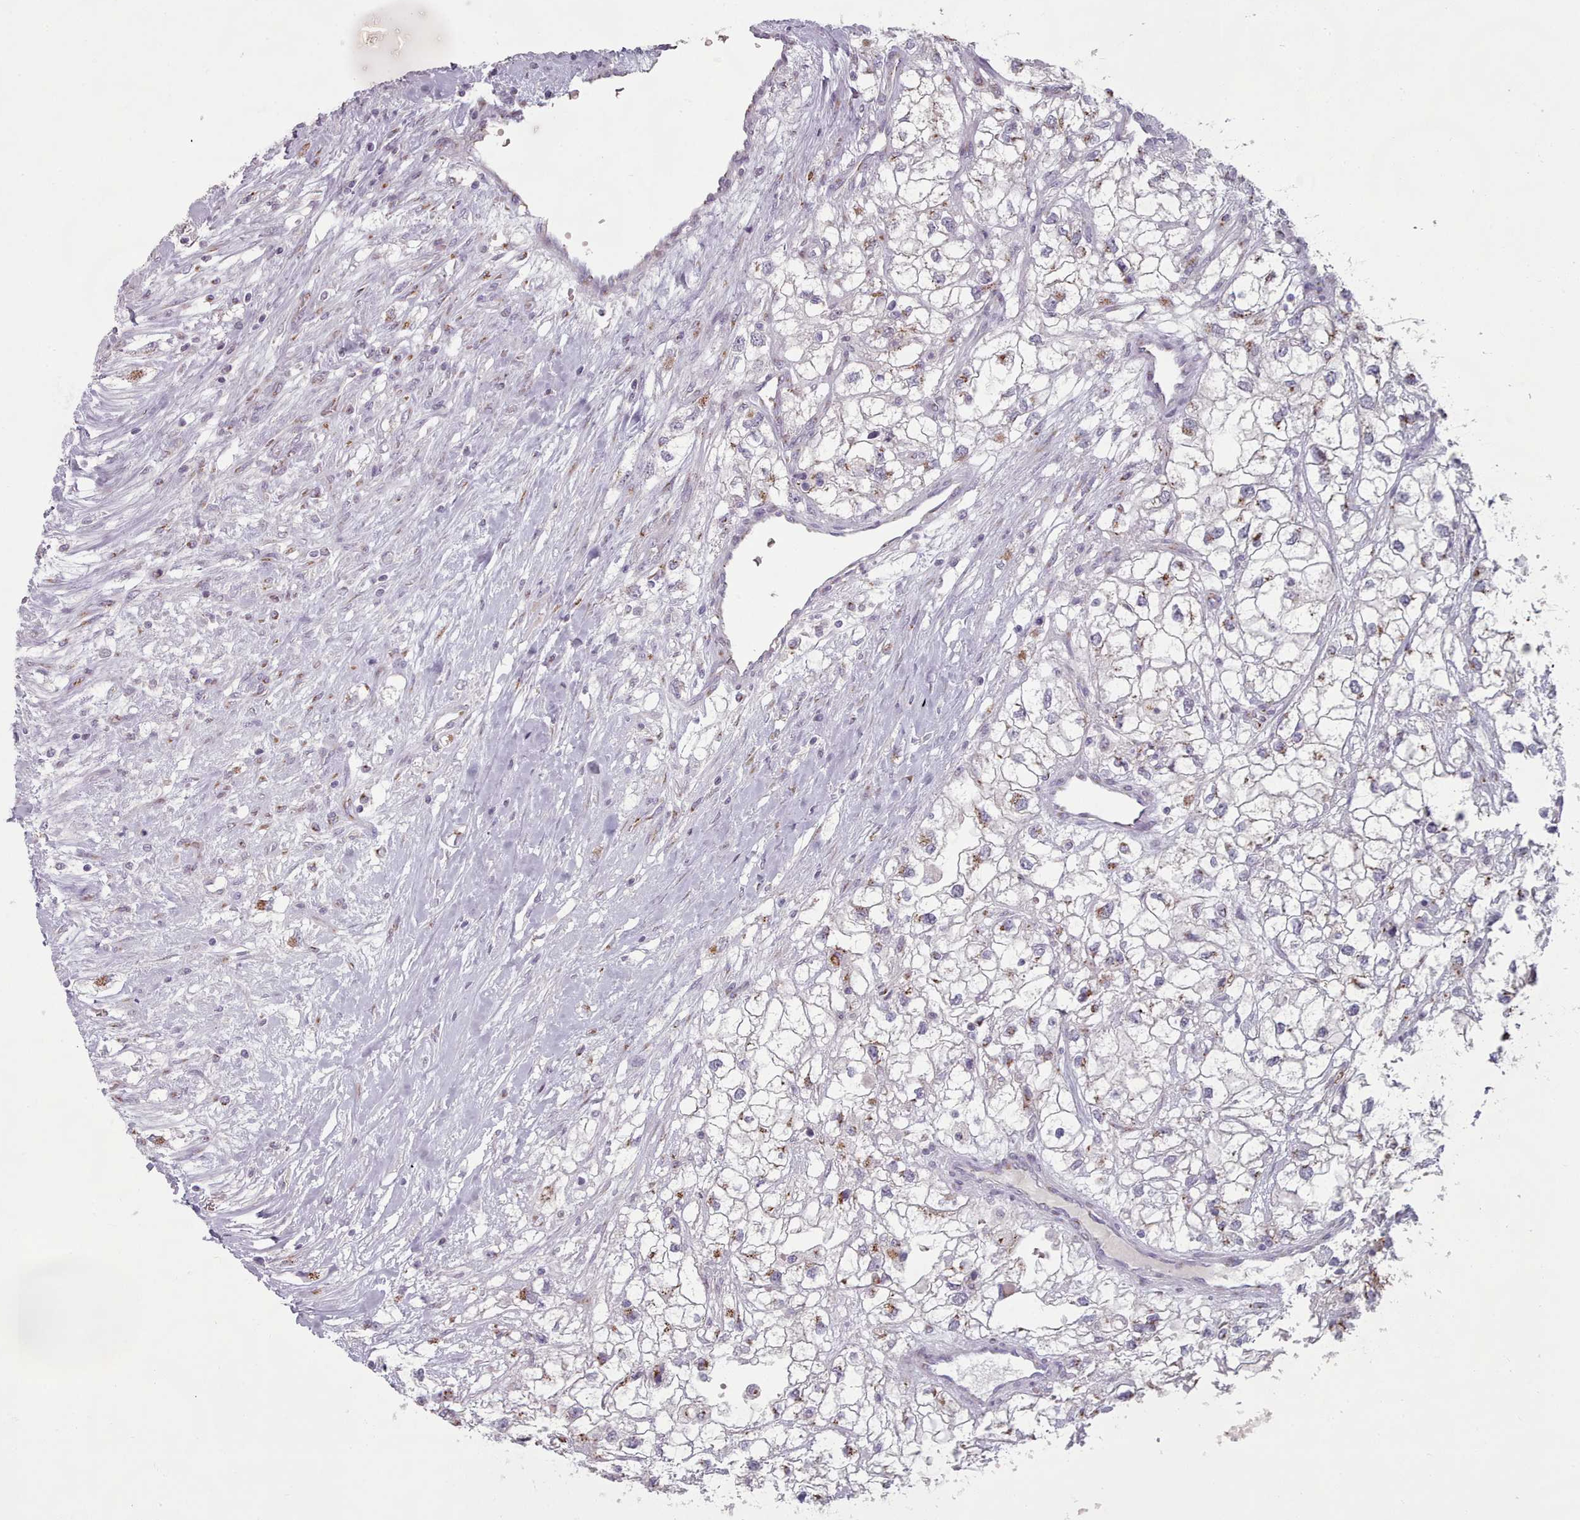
{"staining": {"intensity": "moderate", "quantity": "25%-75%", "location": "cytoplasmic/membranous"}, "tissue": "renal cancer", "cell_type": "Tumor cells", "image_type": "cancer", "snomed": [{"axis": "morphology", "description": "Adenocarcinoma, NOS"}, {"axis": "topography", "description": "Kidney"}], "caption": "Human renal adenocarcinoma stained with a brown dye demonstrates moderate cytoplasmic/membranous positive staining in approximately 25%-75% of tumor cells.", "gene": "MAN1B1", "patient": {"sex": "male", "age": 59}}